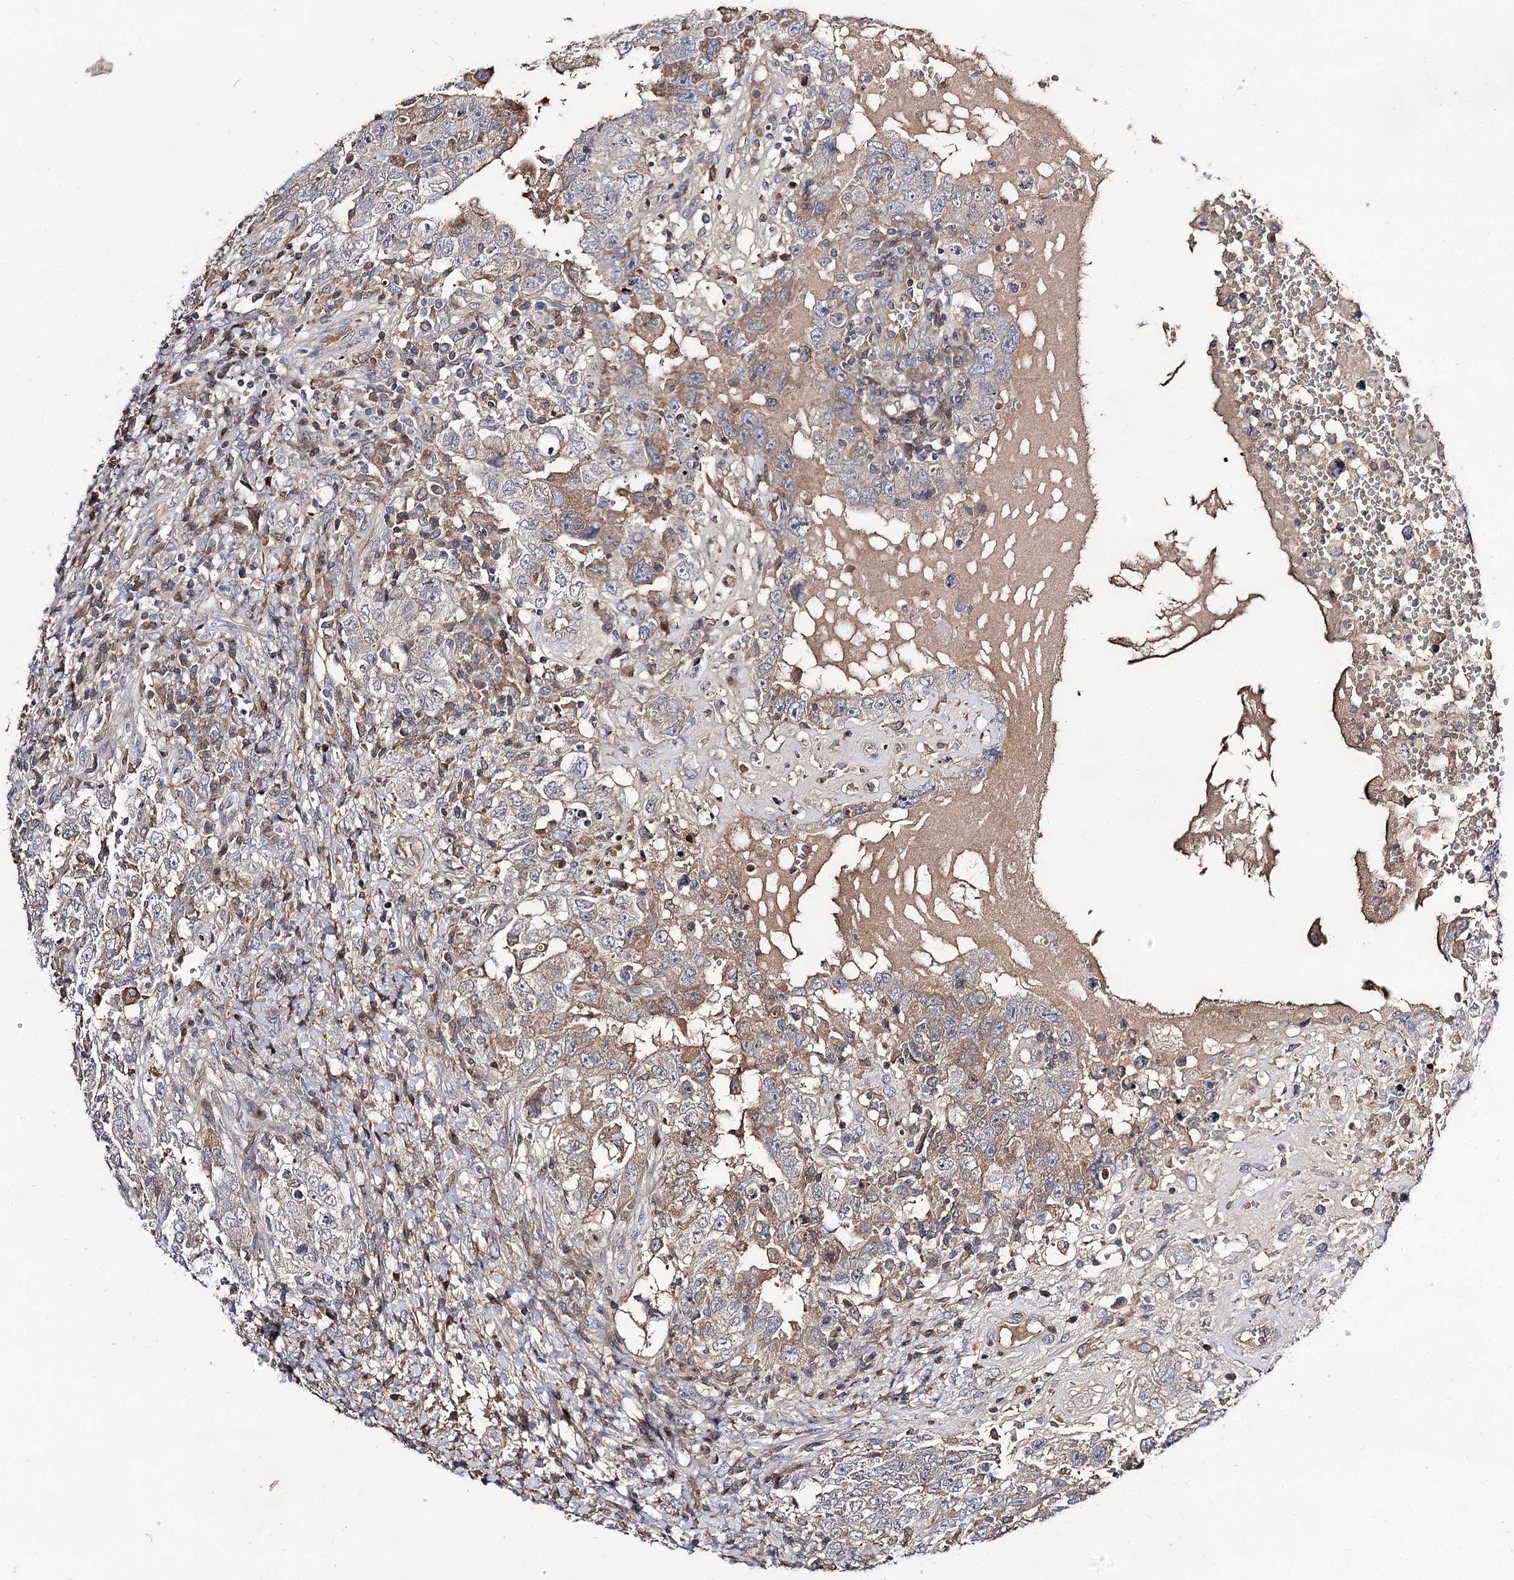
{"staining": {"intensity": "weak", "quantity": "<25%", "location": "cytoplasmic/membranous"}, "tissue": "testis cancer", "cell_type": "Tumor cells", "image_type": "cancer", "snomed": [{"axis": "morphology", "description": "Carcinoma, Embryonal, NOS"}, {"axis": "topography", "description": "Testis"}], "caption": "IHC micrograph of human testis embryonal carcinoma stained for a protein (brown), which exhibits no expression in tumor cells.", "gene": "ITFG2", "patient": {"sex": "male", "age": 26}}